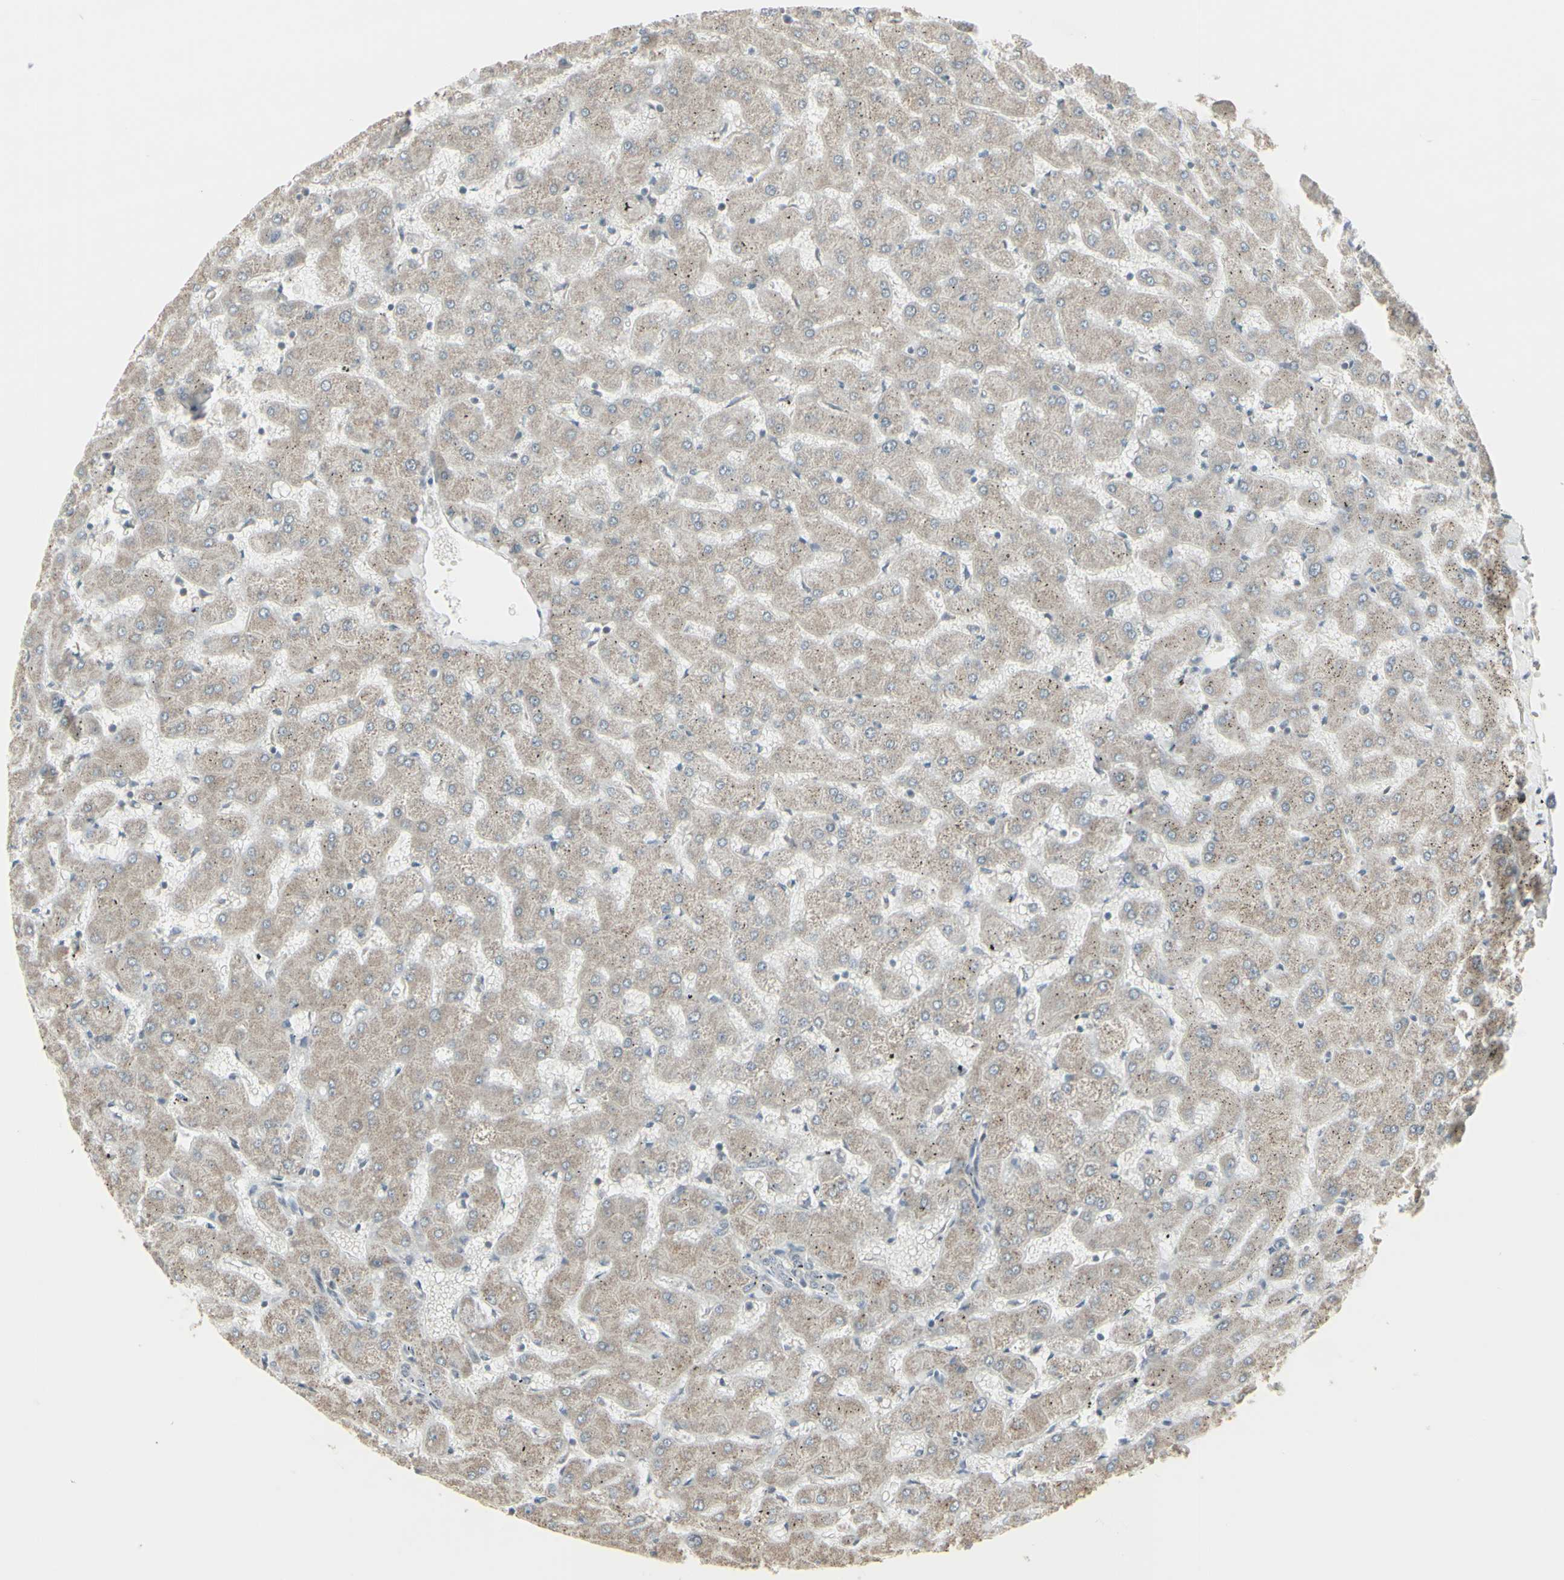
{"staining": {"intensity": "negative", "quantity": "none", "location": "none"}, "tissue": "liver", "cell_type": "Cholangiocytes", "image_type": "normal", "snomed": [{"axis": "morphology", "description": "Normal tissue, NOS"}, {"axis": "topography", "description": "Liver"}], "caption": "There is no significant expression in cholangiocytes of liver. (Brightfield microscopy of DAB (3,3'-diaminobenzidine) immunohistochemistry at high magnification).", "gene": "SAMSN1", "patient": {"sex": "female", "age": 63}}